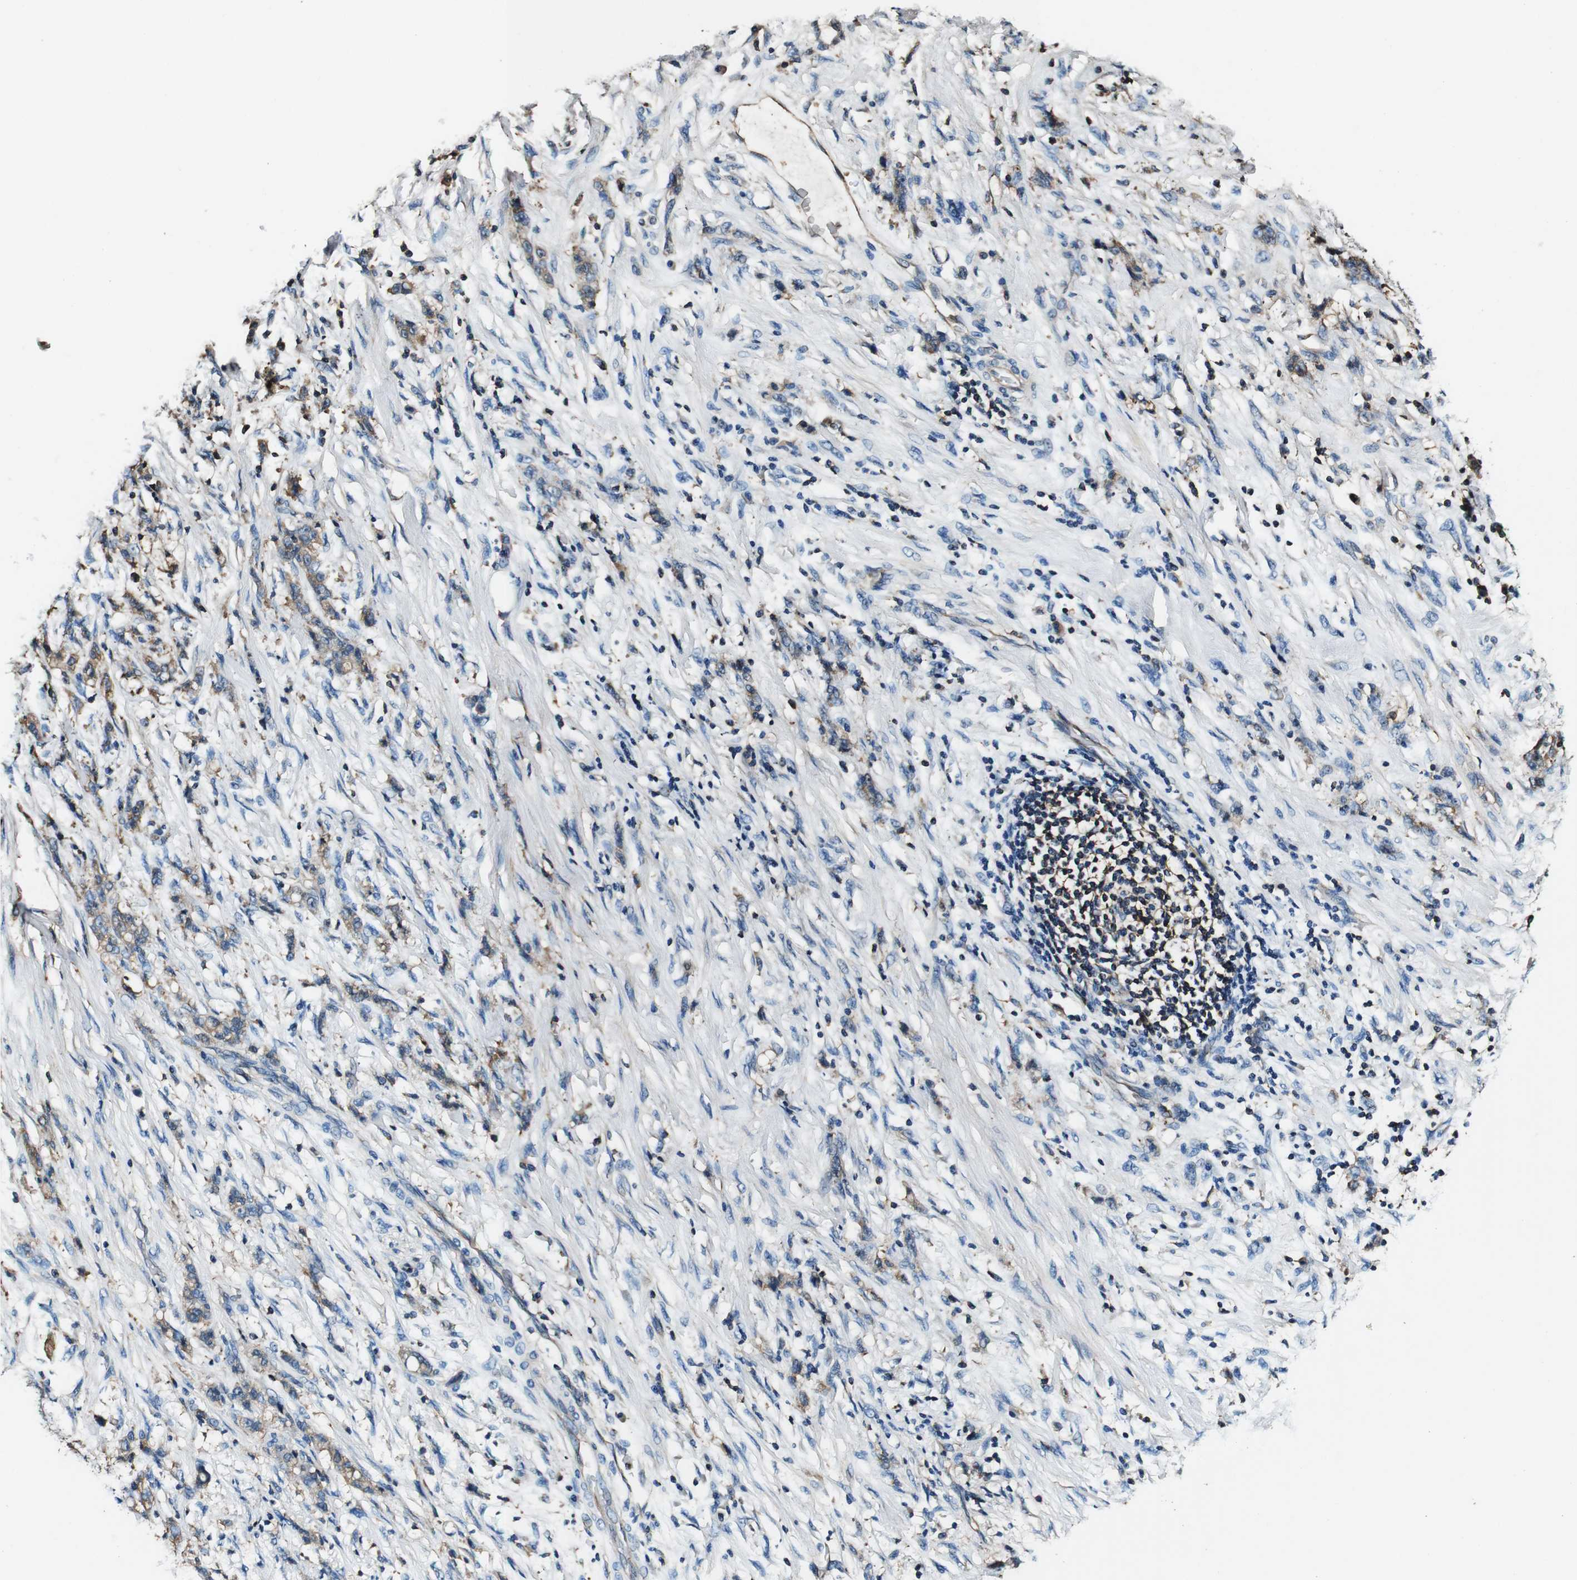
{"staining": {"intensity": "moderate", "quantity": ">75%", "location": "cytoplasmic/membranous"}, "tissue": "stomach cancer", "cell_type": "Tumor cells", "image_type": "cancer", "snomed": [{"axis": "morphology", "description": "Adenocarcinoma, NOS"}, {"axis": "topography", "description": "Stomach, lower"}], "caption": "Moderate cytoplasmic/membranous expression for a protein is identified in approximately >75% of tumor cells of stomach cancer (adenocarcinoma) using immunohistochemistry.", "gene": "RHOT2", "patient": {"sex": "male", "age": 88}}